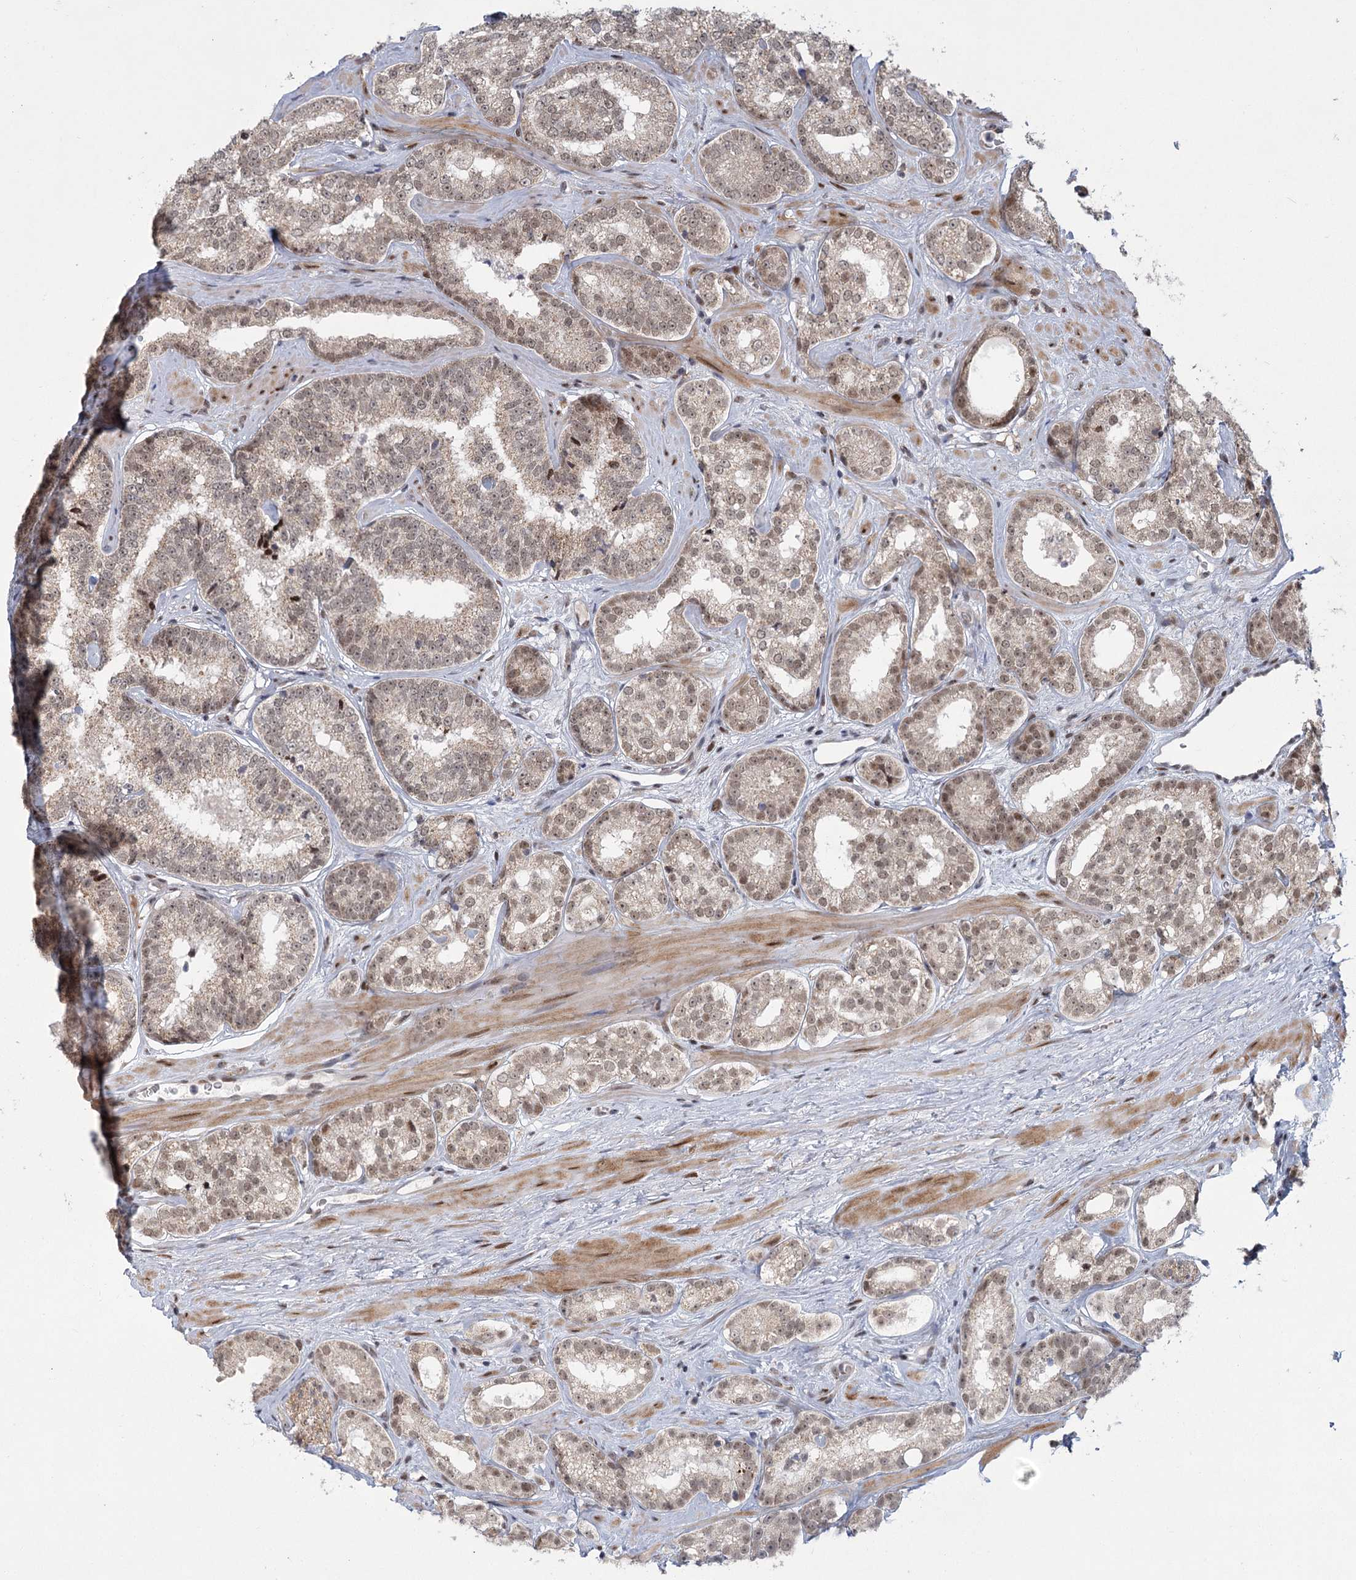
{"staining": {"intensity": "weak", "quantity": ">75%", "location": "cytoplasmic/membranous,nuclear"}, "tissue": "prostate cancer", "cell_type": "Tumor cells", "image_type": "cancer", "snomed": [{"axis": "morphology", "description": "Normal tissue, NOS"}, {"axis": "morphology", "description": "Adenocarcinoma, High grade"}, {"axis": "topography", "description": "Prostate"}], "caption": "This histopathology image demonstrates prostate cancer stained with immunohistochemistry to label a protein in brown. The cytoplasmic/membranous and nuclear of tumor cells show weak positivity for the protein. Nuclei are counter-stained blue.", "gene": "CIB4", "patient": {"sex": "male", "age": 83}}